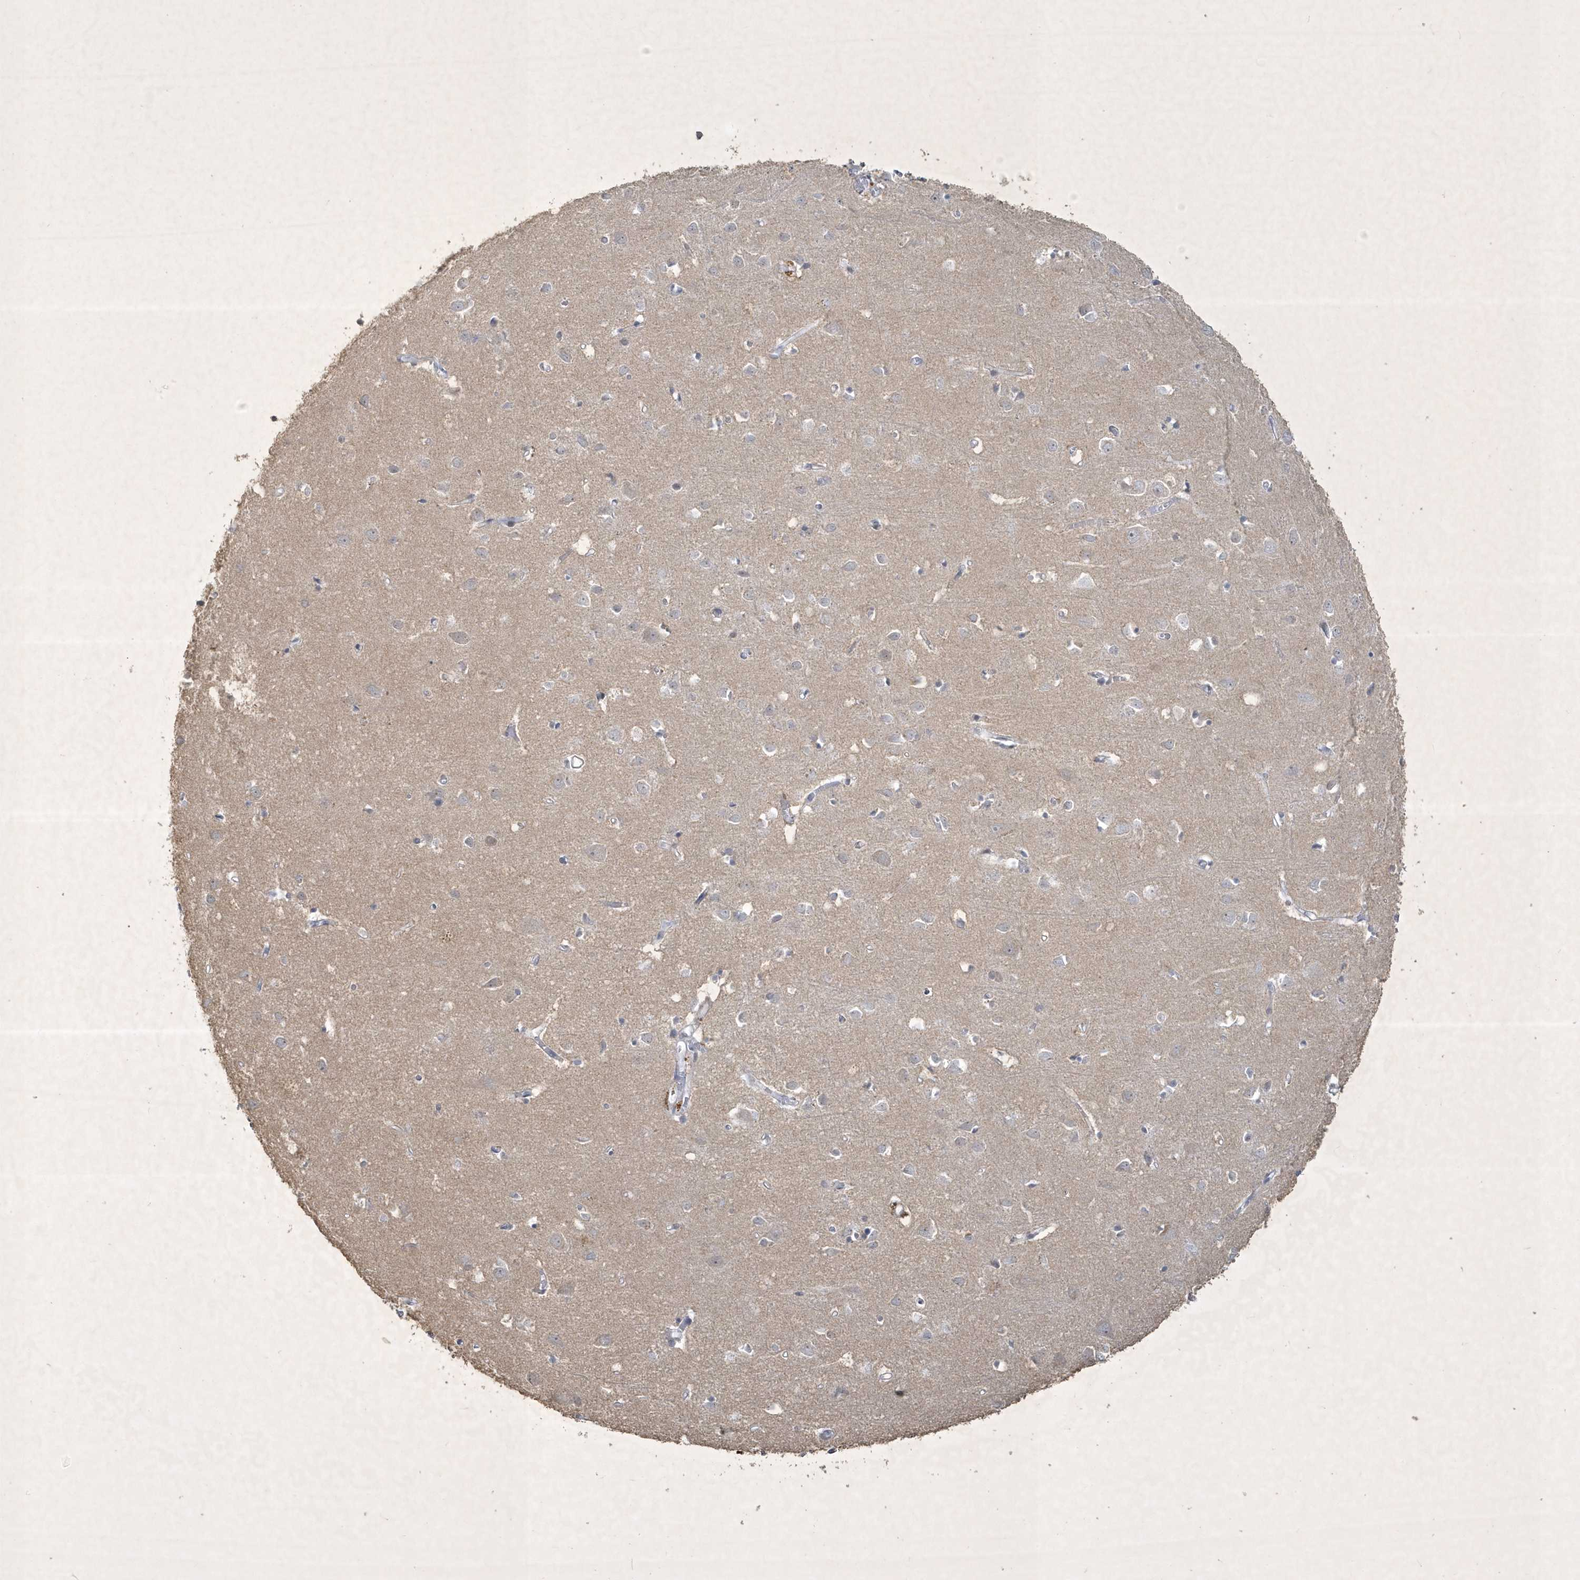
{"staining": {"intensity": "negative", "quantity": "none", "location": "none"}, "tissue": "cerebral cortex", "cell_type": "Endothelial cells", "image_type": "normal", "snomed": [{"axis": "morphology", "description": "Normal tissue, NOS"}, {"axis": "topography", "description": "Cerebral cortex"}], "caption": "IHC histopathology image of unremarkable human cerebral cortex stained for a protein (brown), which shows no positivity in endothelial cells.", "gene": "ZBTB9", "patient": {"sex": "female", "age": 64}}